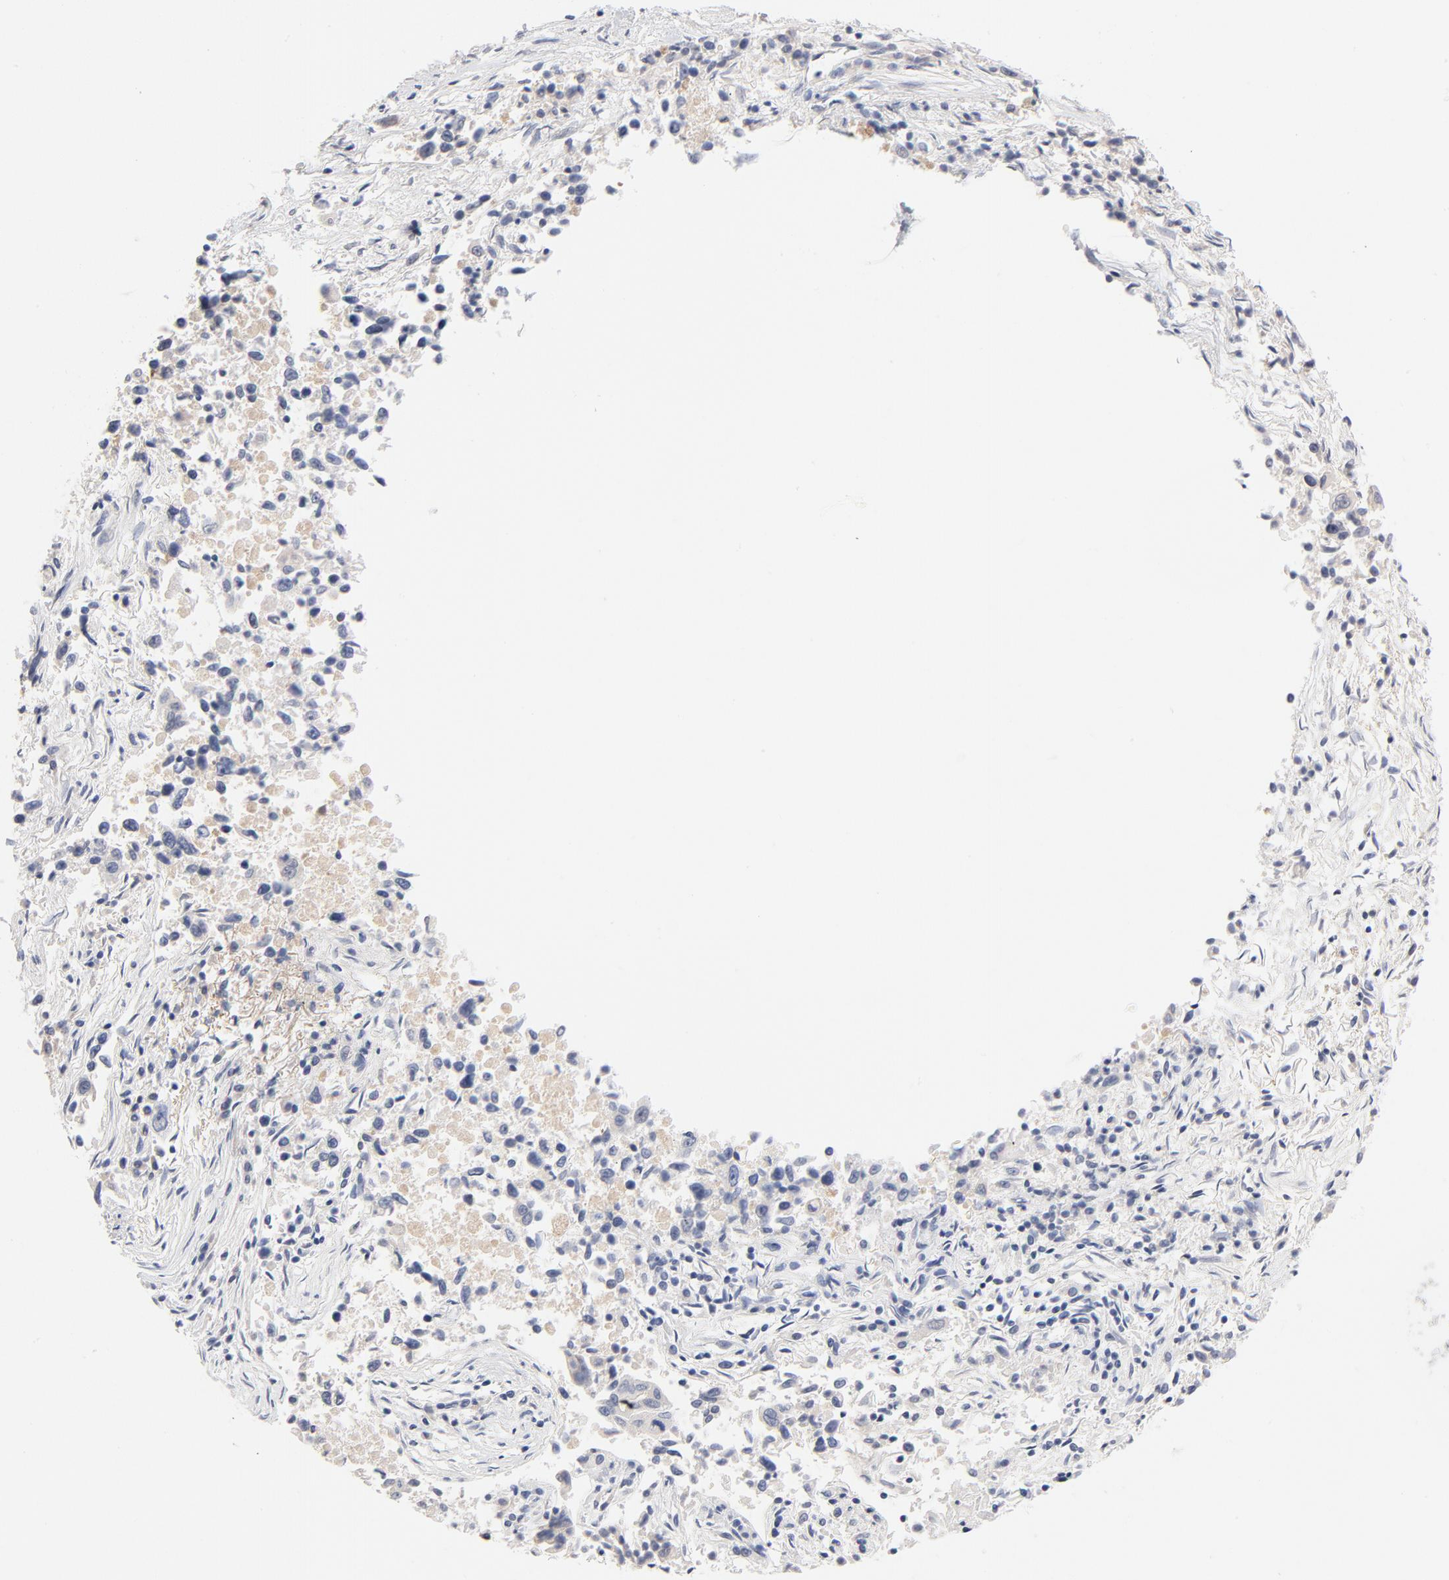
{"staining": {"intensity": "negative", "quantity": "none", "location": "none"}, "tissue": "lung cancer", "cell_type": "Tumor cells", "image_type": "cancer", "snomed": [{"axis": "morphology", "description": "Adenocarcinoma, NOS"}, {"axis": "topography", "description": "Lung"}], "caption": "Micrograph shows no significant protein staining in tumor cells of lung cancer.", "gene": "SERPINA4", "patient": {"sex": "male", "age": 84}}